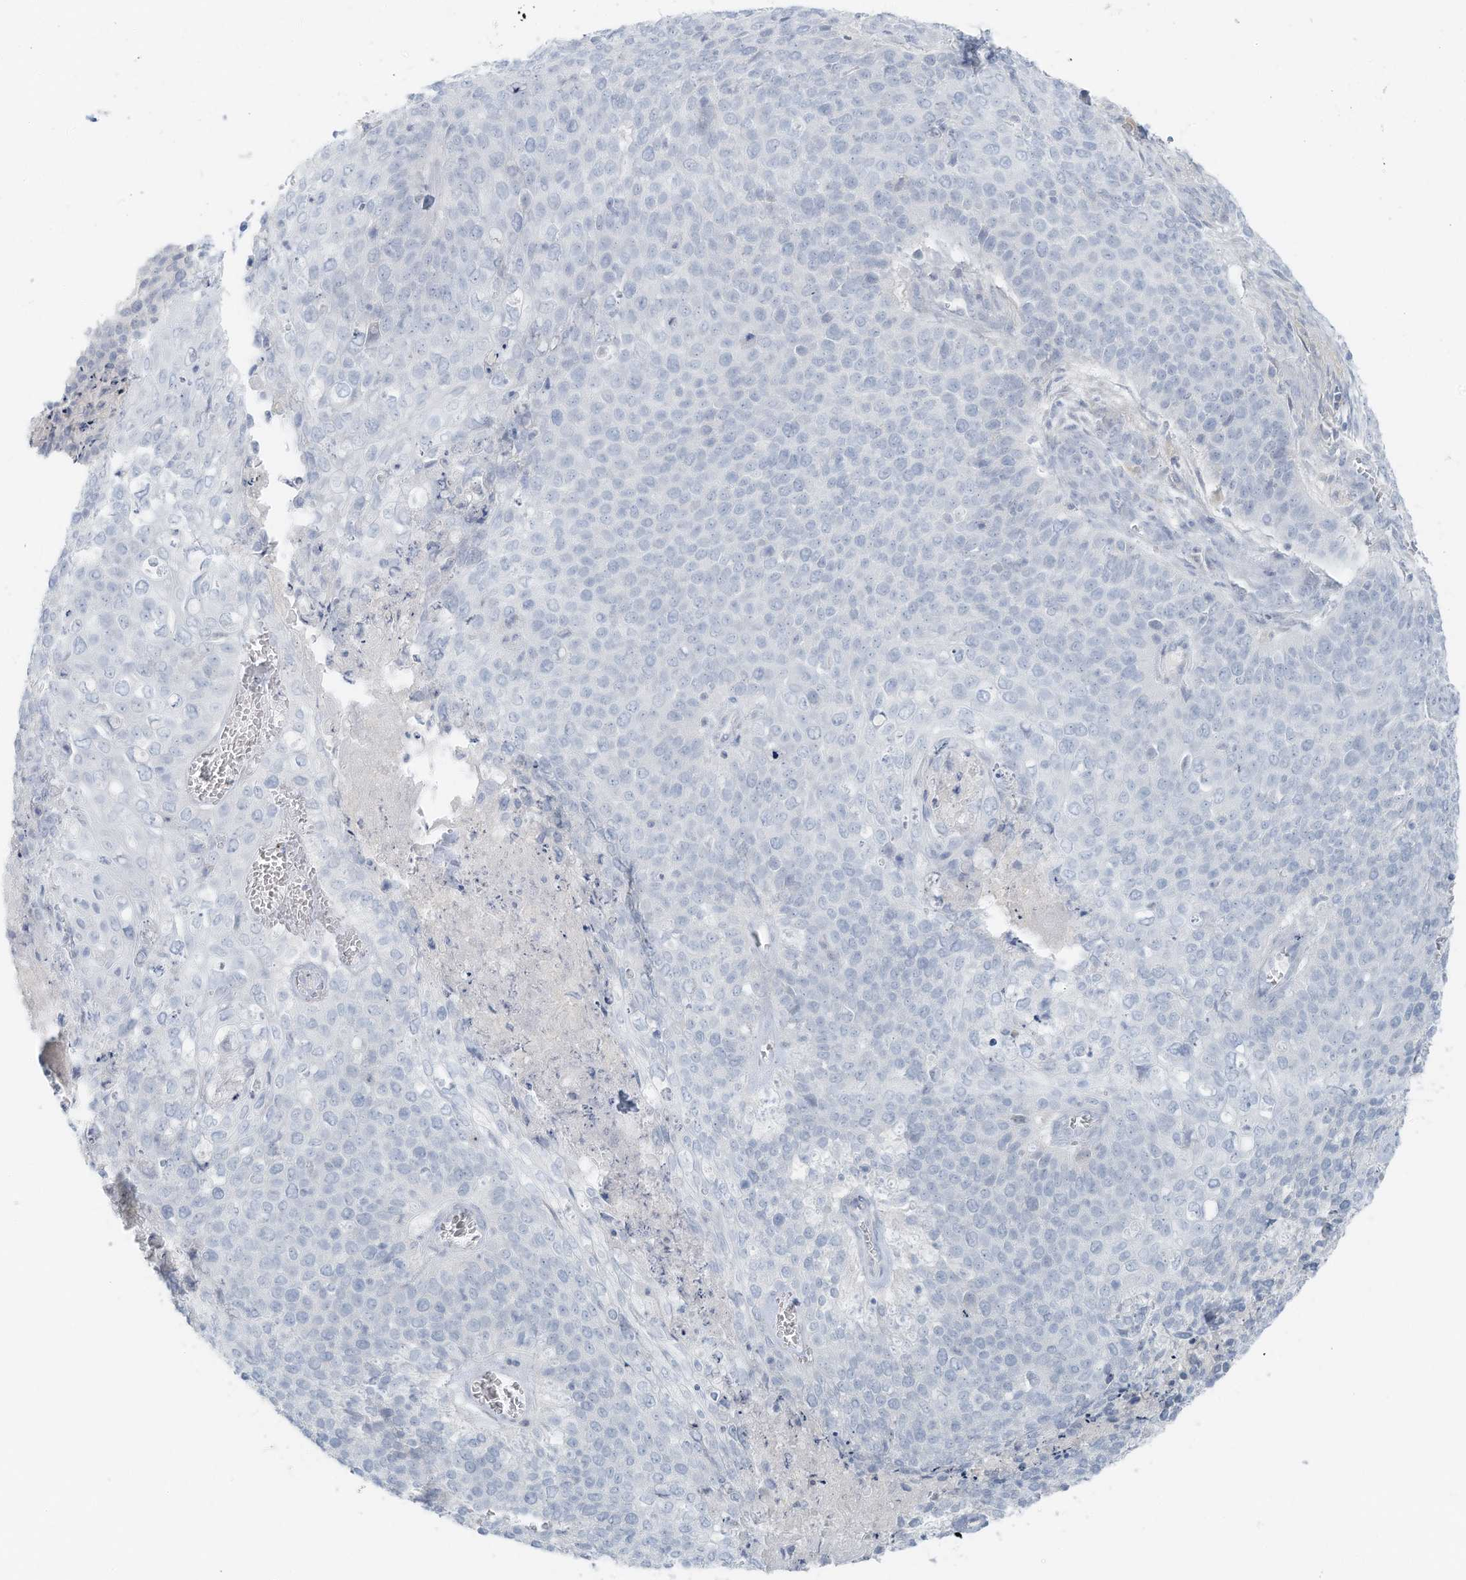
{"staining": {"intensity": "negative", "quantity": "none", "location": "none"}, "tissue": "cervical cancer", "cell_type": "Tumor cells", "image_type": "cancer", "snomed": [{"axis": "morphology", "description": "Squamous cell carcinoma, NOS"}, {"axis": "topography", "description": "Cervix"}], "caption": "Micrograph shows no significant protein staining in tumor cells of cervical squamous cell carcinoma. (Immunohistochemistry (ihc), brightfield microscopy, high magnification).", "gene": "SLC25A43", "patient": {"sex": "female", "age": 39}}